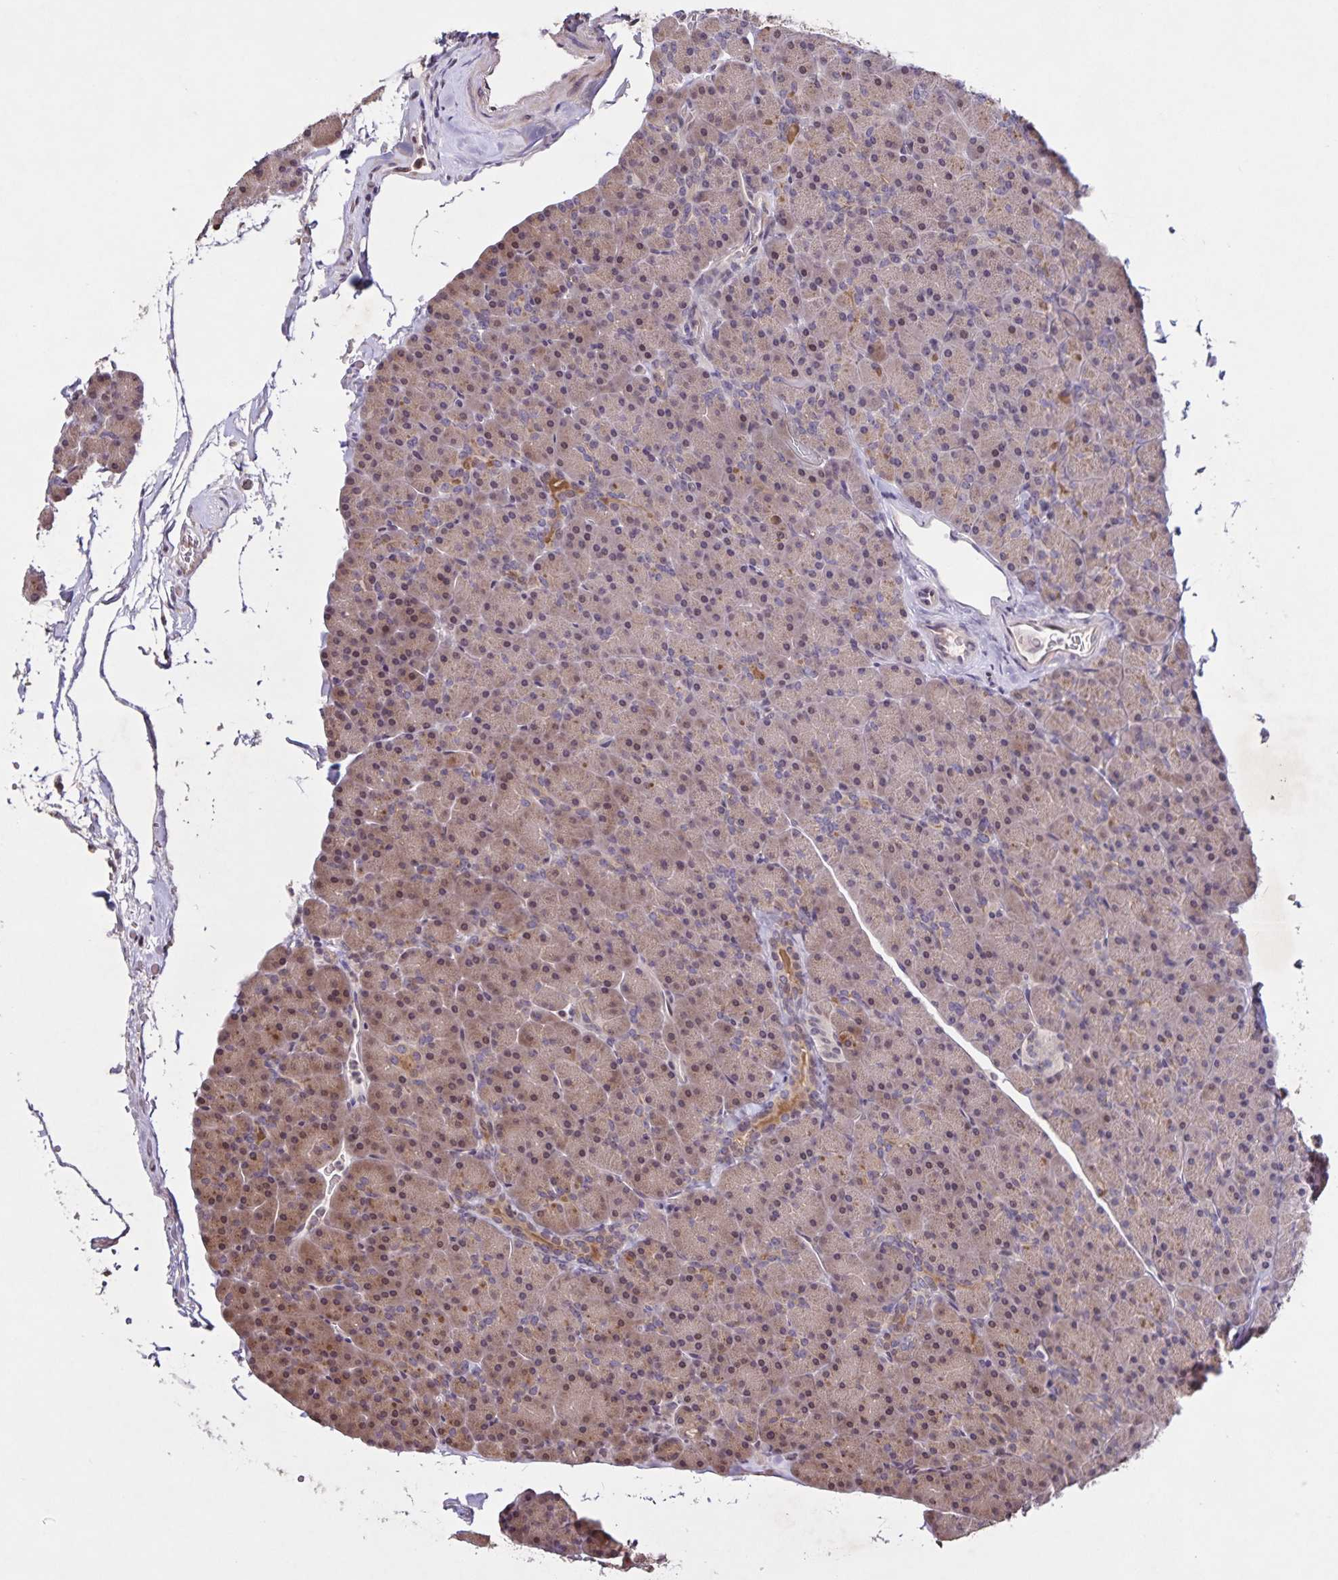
{"staining": {"intensity": "moderate", "quantity": "25%-75%", "location": "cytoplasmic/membranous"}, "tissue": "carcinoid", "cell_type": "Tumor cells", "image_type": "cancer", "snomed": [{"axis": "morphology", "description": "Normal tissue, NOS"}, {"axis": "morphology", "description": "Carcinoid, malignant, NOS"}, {"axis": "topography", "description": "Pancreas"}], "caption": "Immunohistochemical staining of carcinoid (malignant) displays moderate cytoplasmic/membranous protein positivity in about 25%-75% of tumor cells.", "gene": "GDF2", "patient": {"sex": "male", "age": 36}}